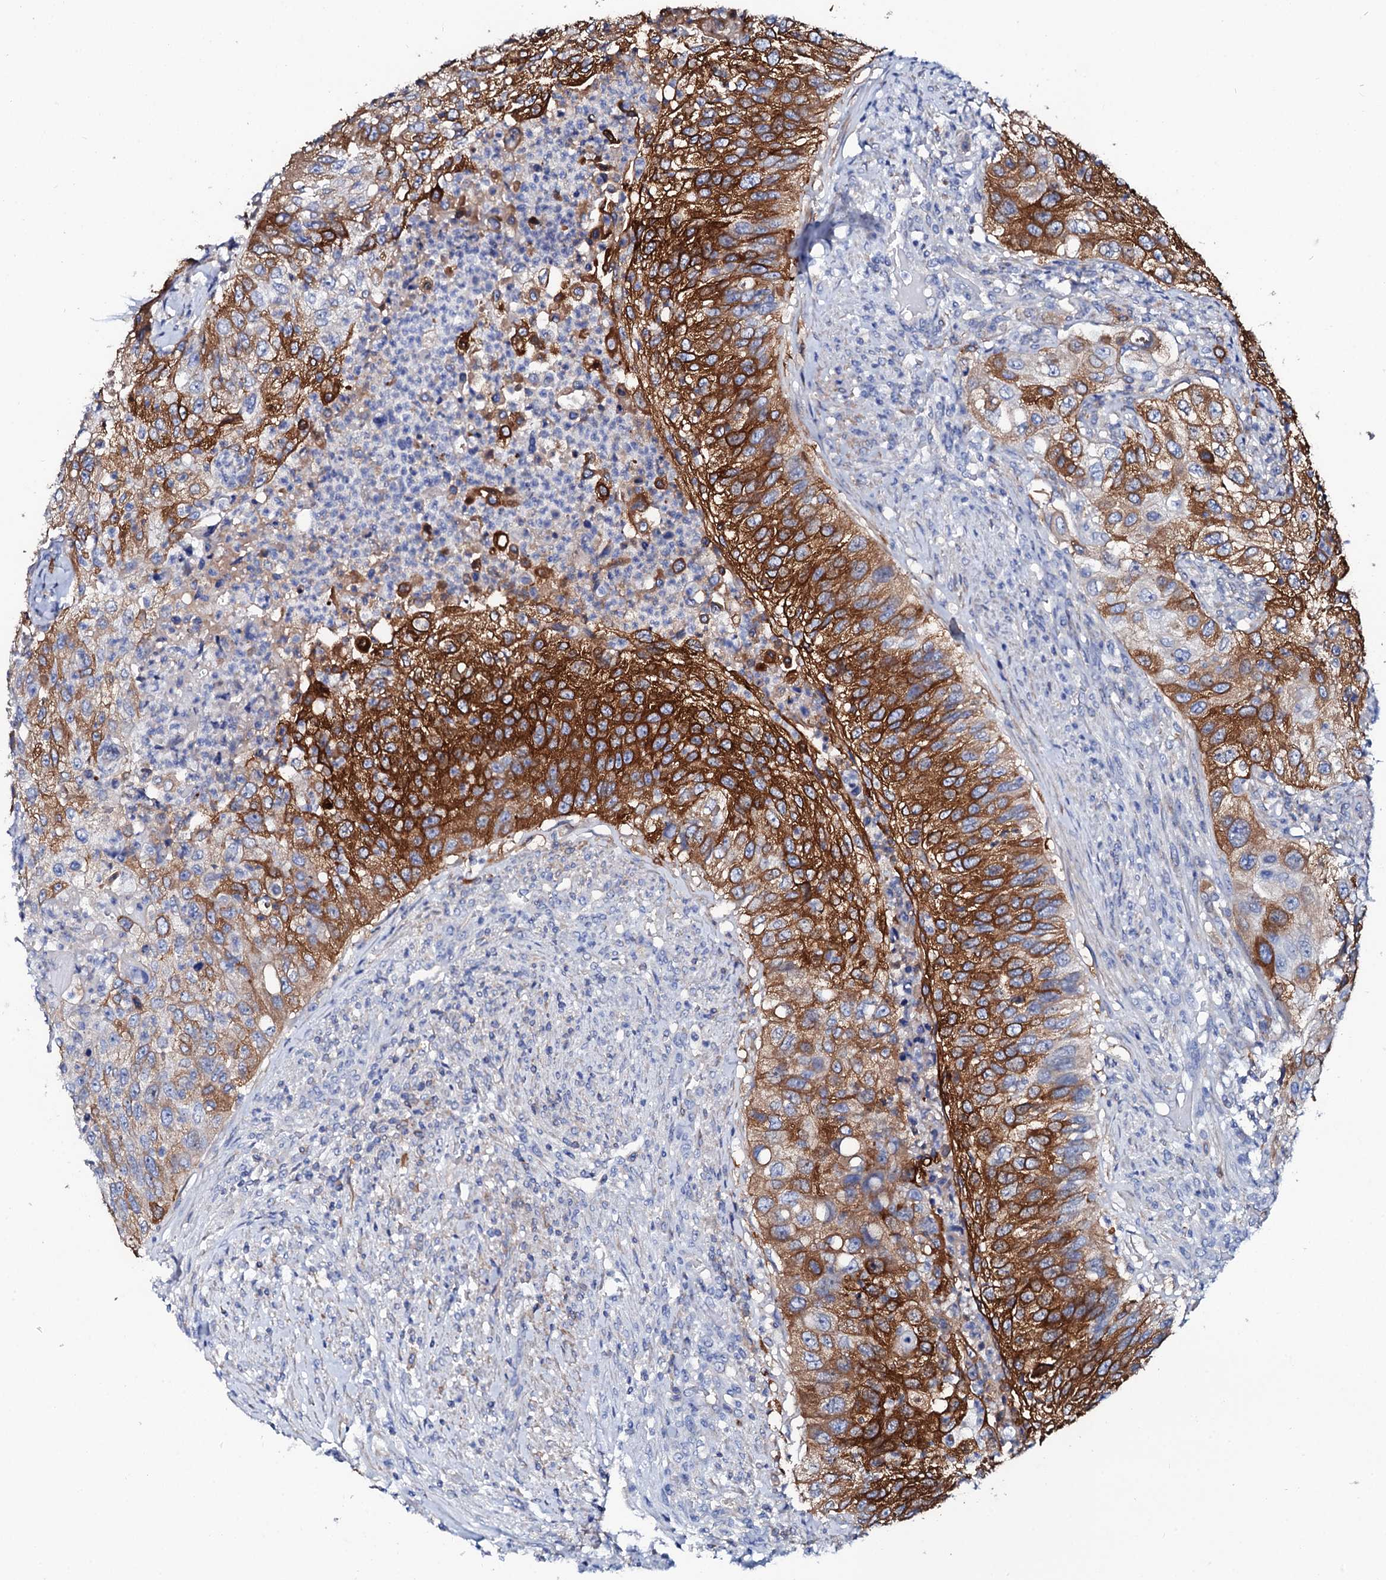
{"staining": {"intensity": "strong", "quantity": "25%-75%", "location": "cytoplasmic/membranous"}, "tissue": "urothelial cancer", "cell_type": "Tumor cells", "image_type": "cancer", "snomed": [{"axis": "morphology", "description": "Urothelial carcinoma, High grade"}, {"axis": "topography", "description": "Urinary bladder"}], "caption": "The photomicrograph reveals immunohistochemical staining of urothelial cancer. There is strong cytoplasmic/membranous positivity is seen in approximately 25%-75% of tumor cells. Immunohistochemistry (ihc) stains the protein in brown and the nuclei are stained blue.", "gene": "GLB1L3", "patient": {"sex": "female", "age": 60}}